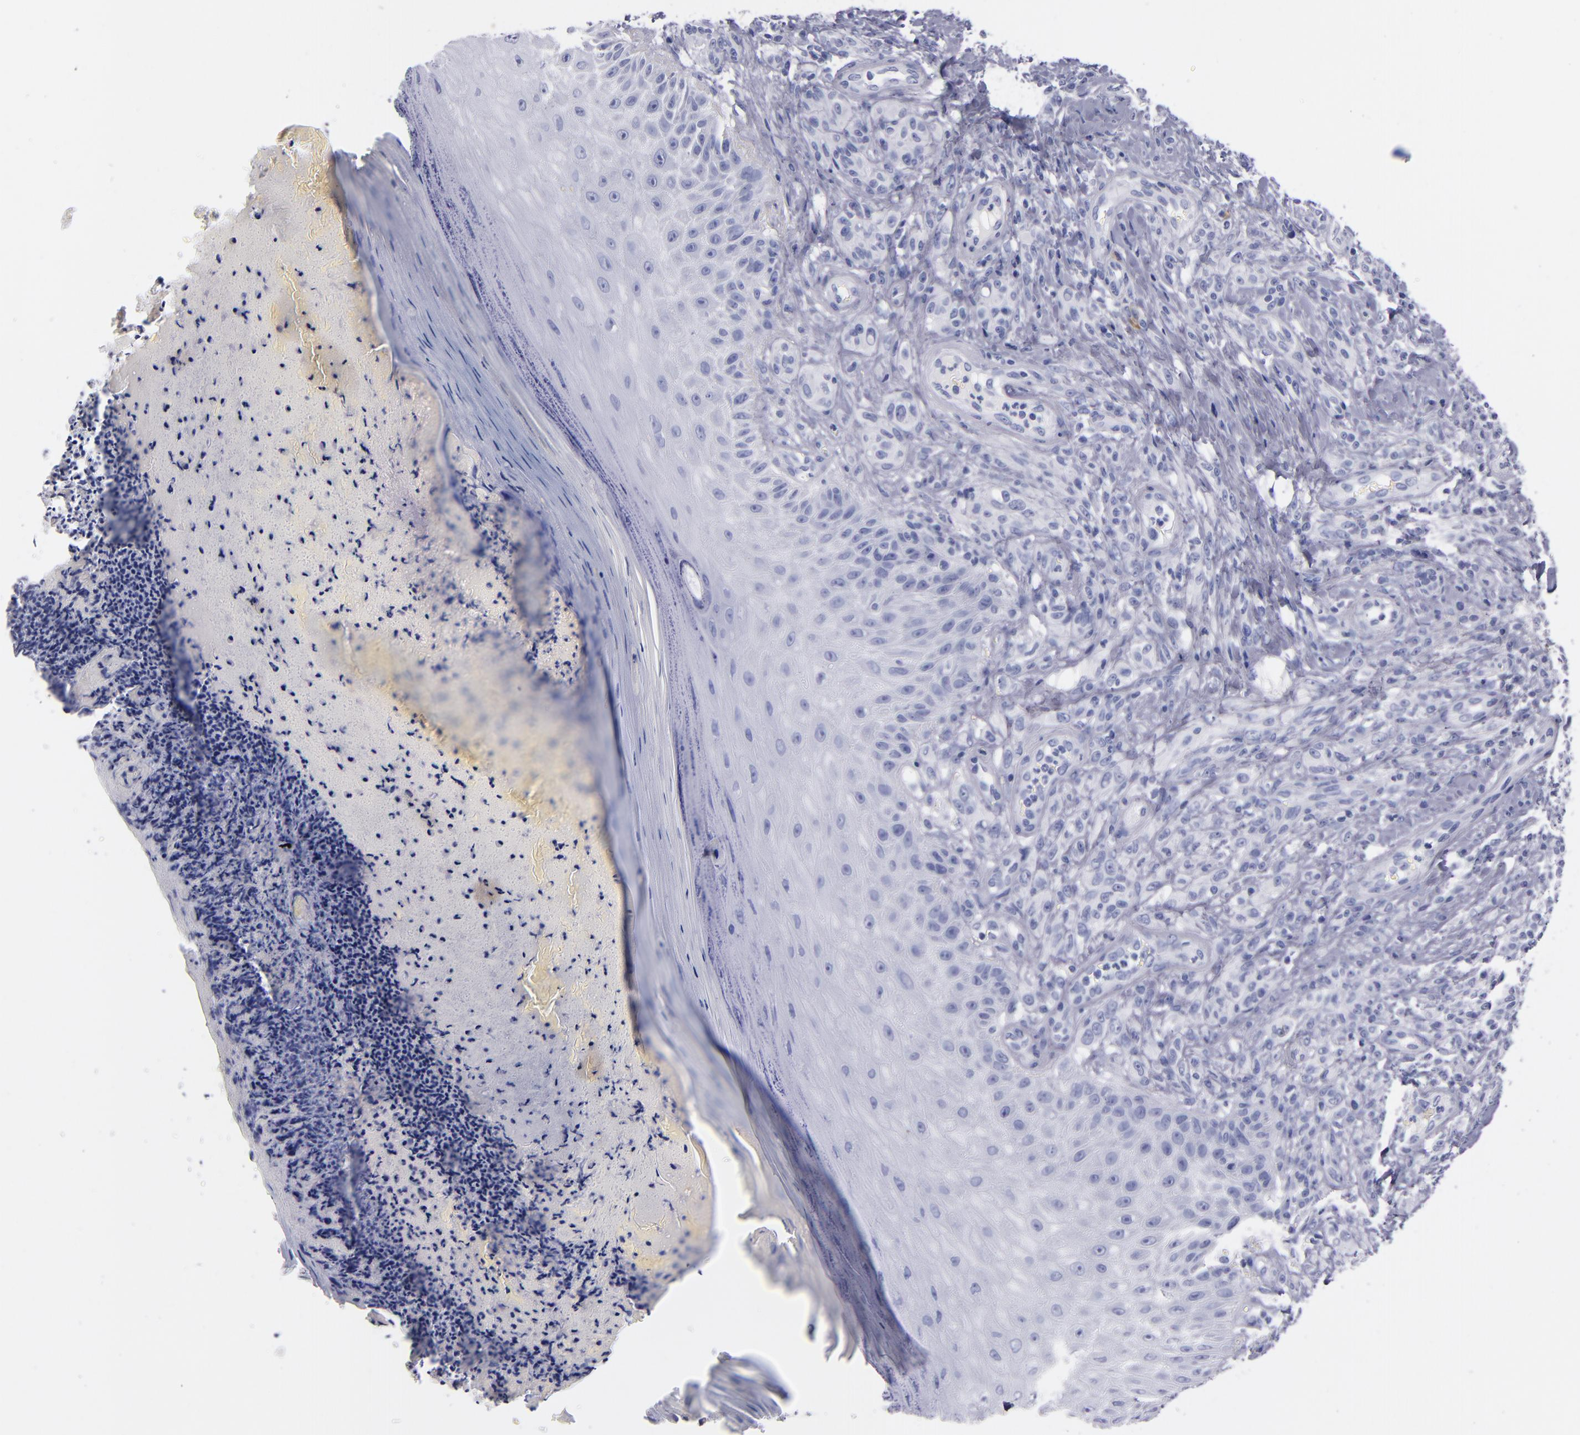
{"staining": {"intensity": "negative", "quantity": "none", "location": "none"}, "tissue": "melanoma", "cell_type": "Tumor cells", "image_type": "cancer", "snomed": [{"axis": "morphology", "description": "Malignant melanoma, NOS"}, {"axis": "topography", "description": "Skin"}], "caption": "Tumor cells show no significant staining in malignant melanoma.", "gene": "CD38", "patient": {"sex": "male", "age": 57}}